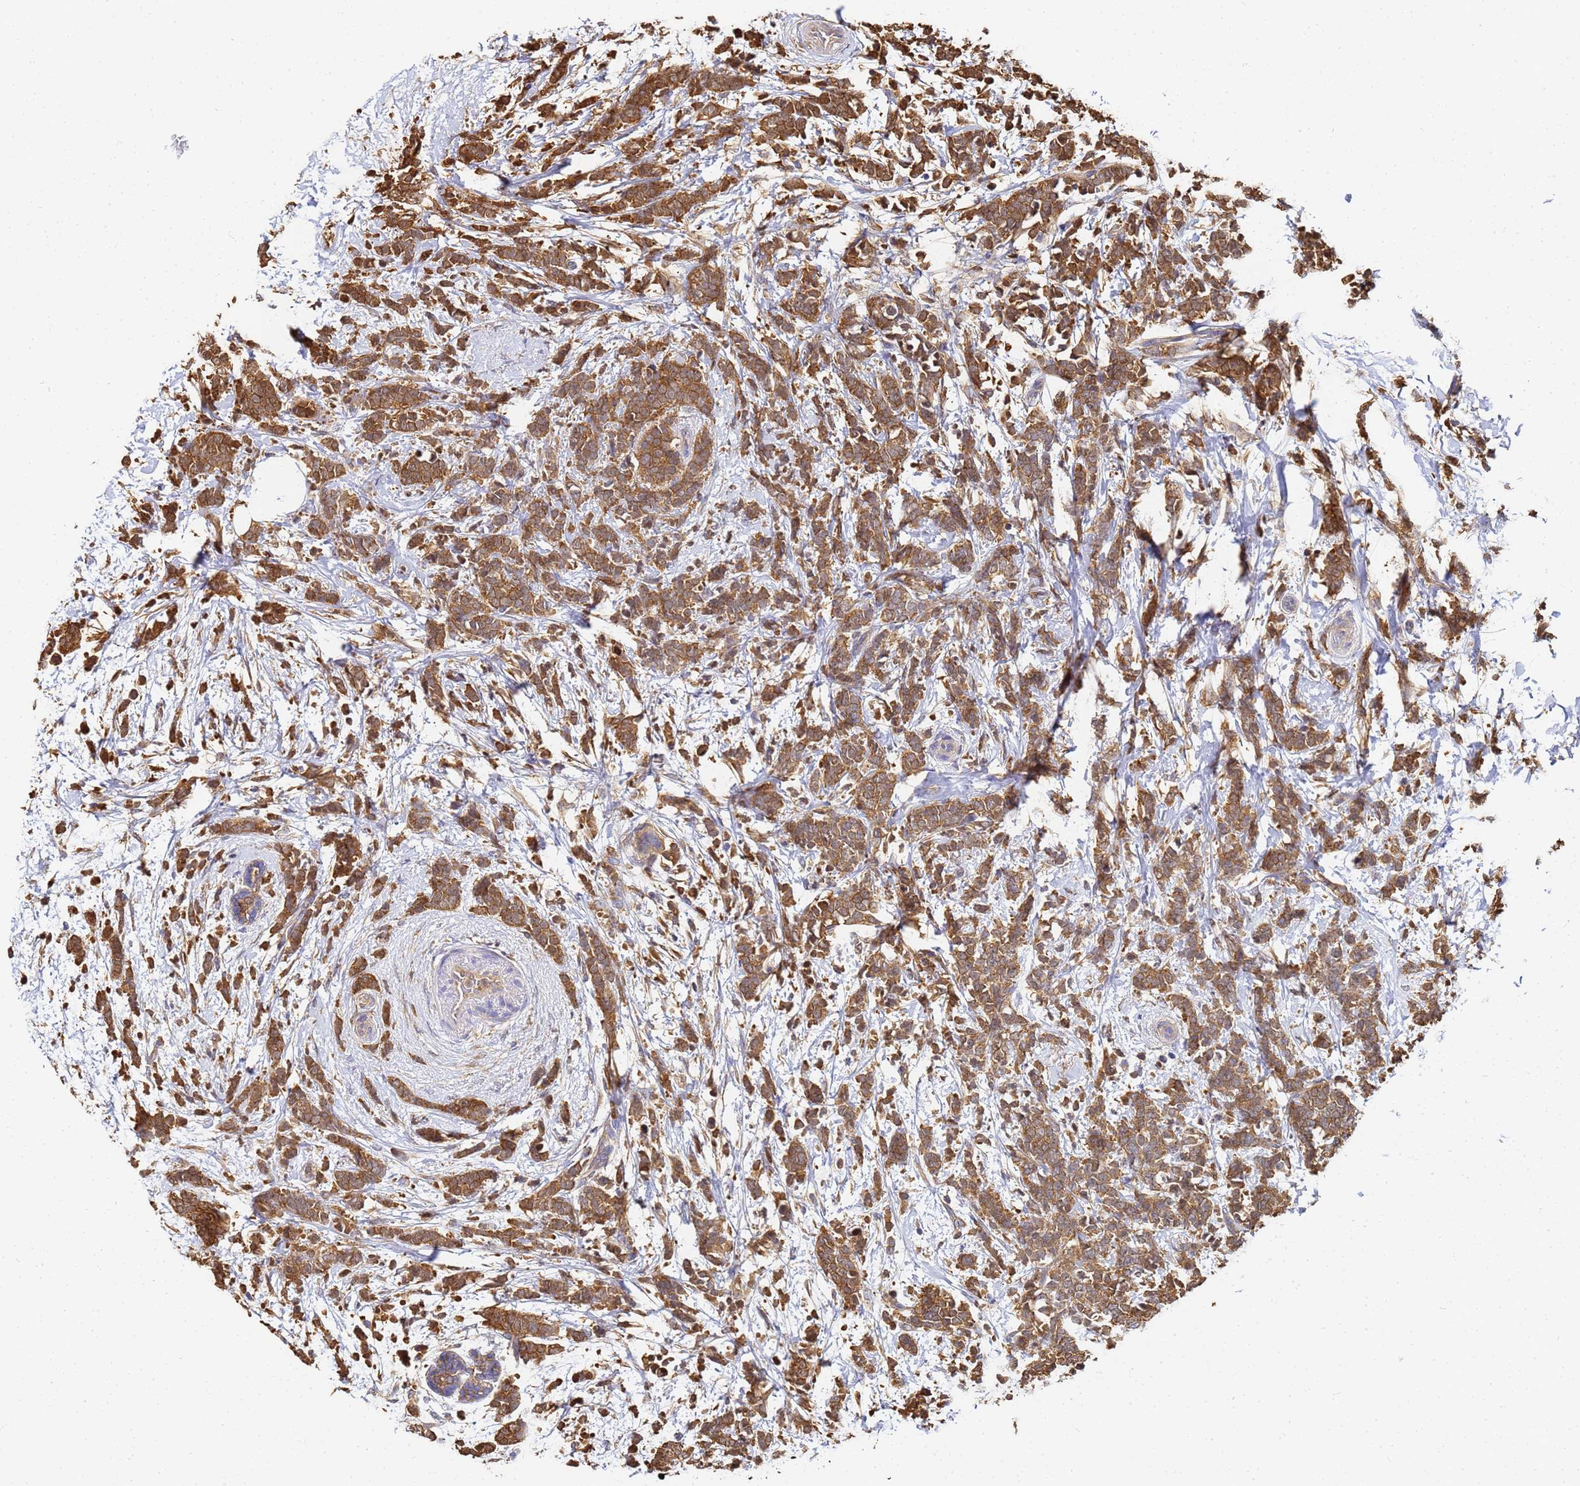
{"staining": {"intensity": "moderate", "quantity": ">75%", "location": "cytoplasmic/membranous"}, "tissue": "breast cancer", "cell_type": "Tumor cells", "image_type": "cancer", "snomed": [{"axis": "morphology", "description": "Lobular carcinoma"}, {"axis": "topography", "description": "Breast"}], "caption": "Immunohistochemical staining of human breast lobular carcinoma exhibits moderate cytoplasmic/membranous protein positivity in about >75% of tumor cells.", "gene": "NME1-NME2", "patient": {"sex": "female", "age": 58}}